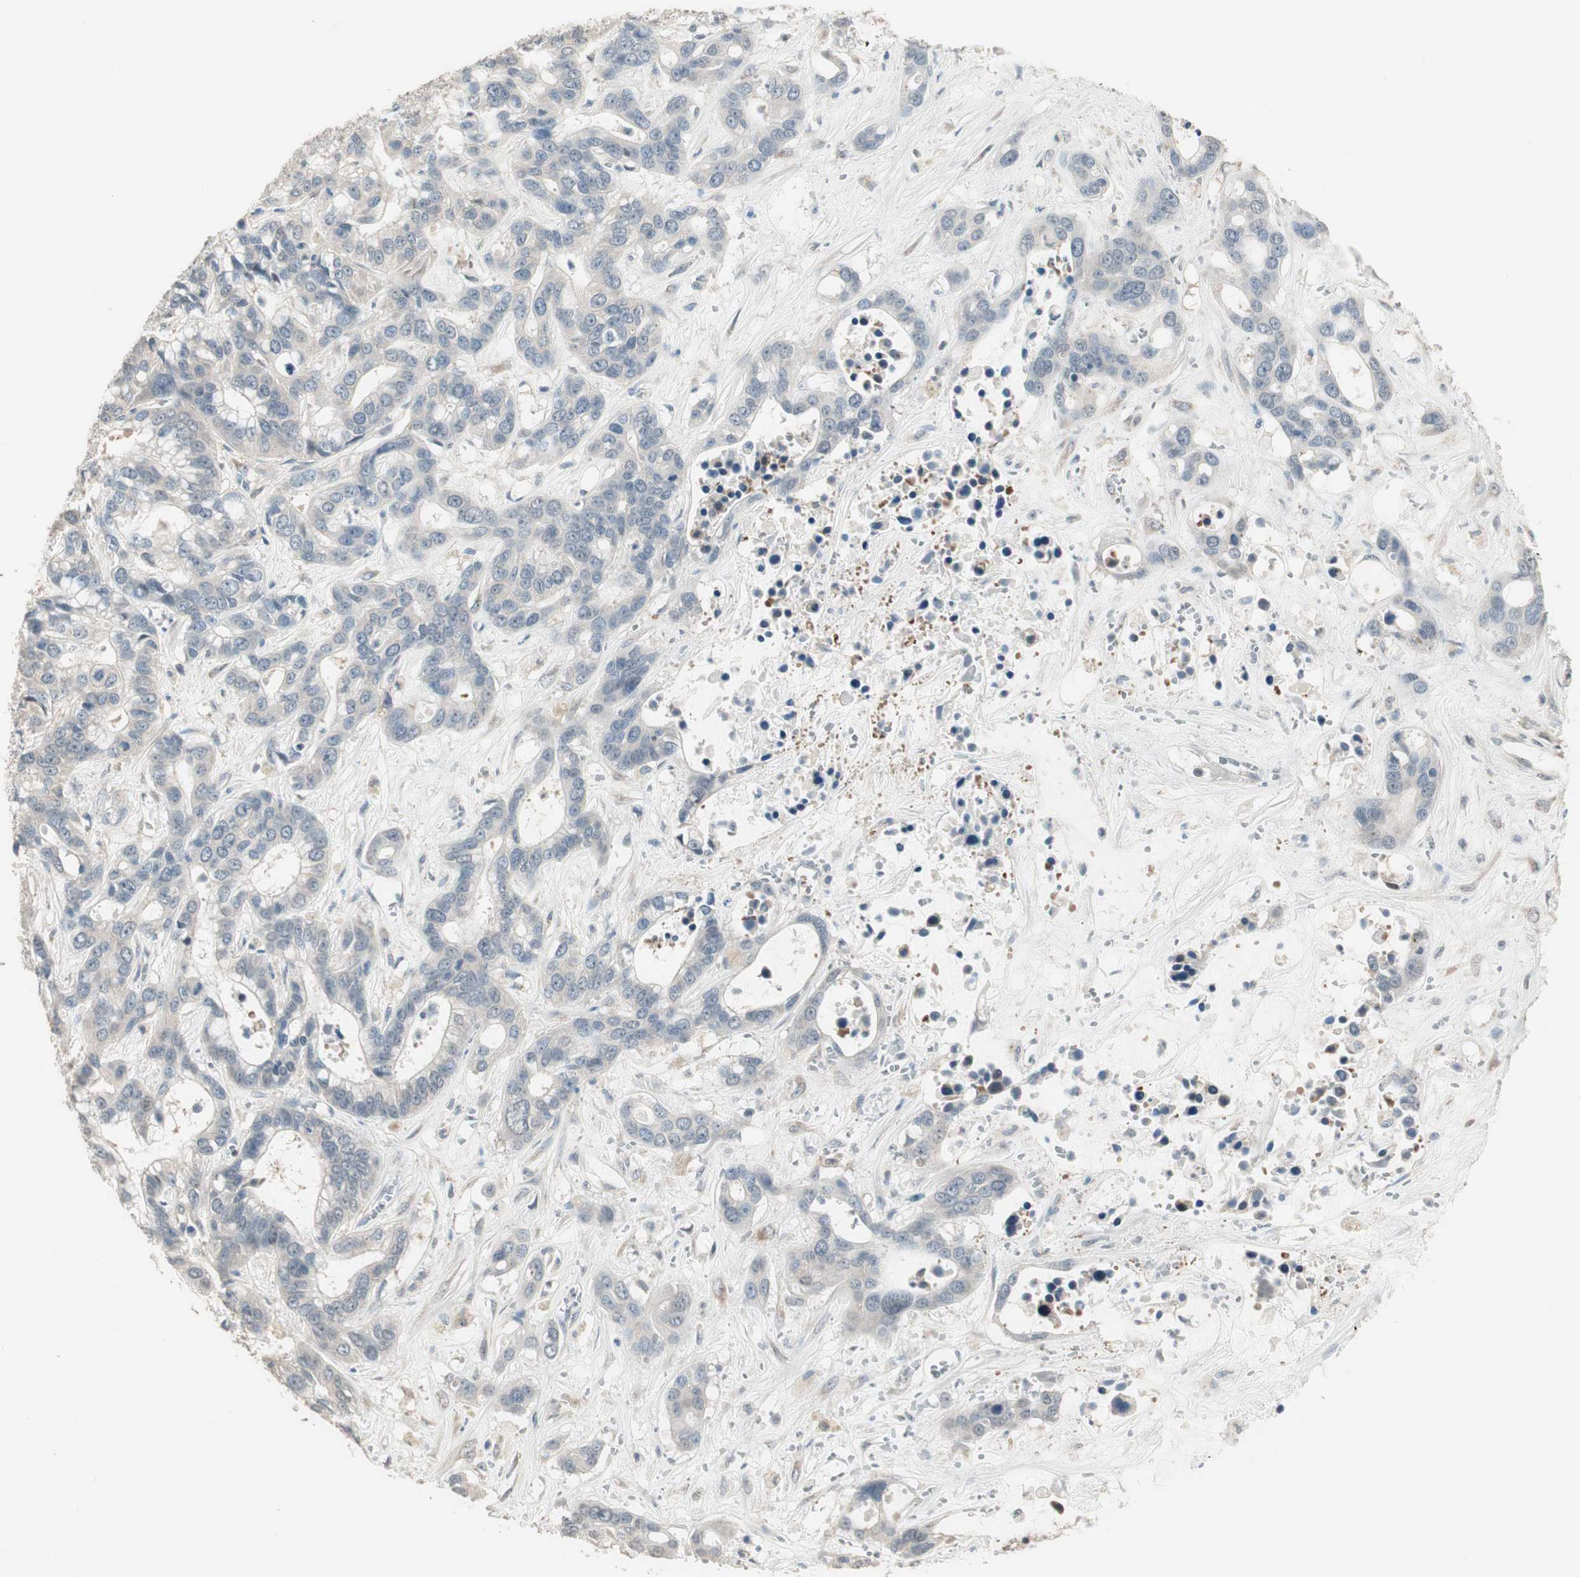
{"staining": {"intensity": "negative", "quantity": "none", "location": "none"}, "tissue": "liver cancer", "cell_type": "Tumor cells", "image_type": "cancer", "snomed": [{"axis": "morphology", "description": "Cholangiocarcinoma"}, {"axis": "topography", "description": "Liver"}], "caption": "This is an IHC histopathology image of liver cancer. There is no staining in tumor cells.", "gene": "PDZK1", "patient": {"sex": "female", "age": 65}}